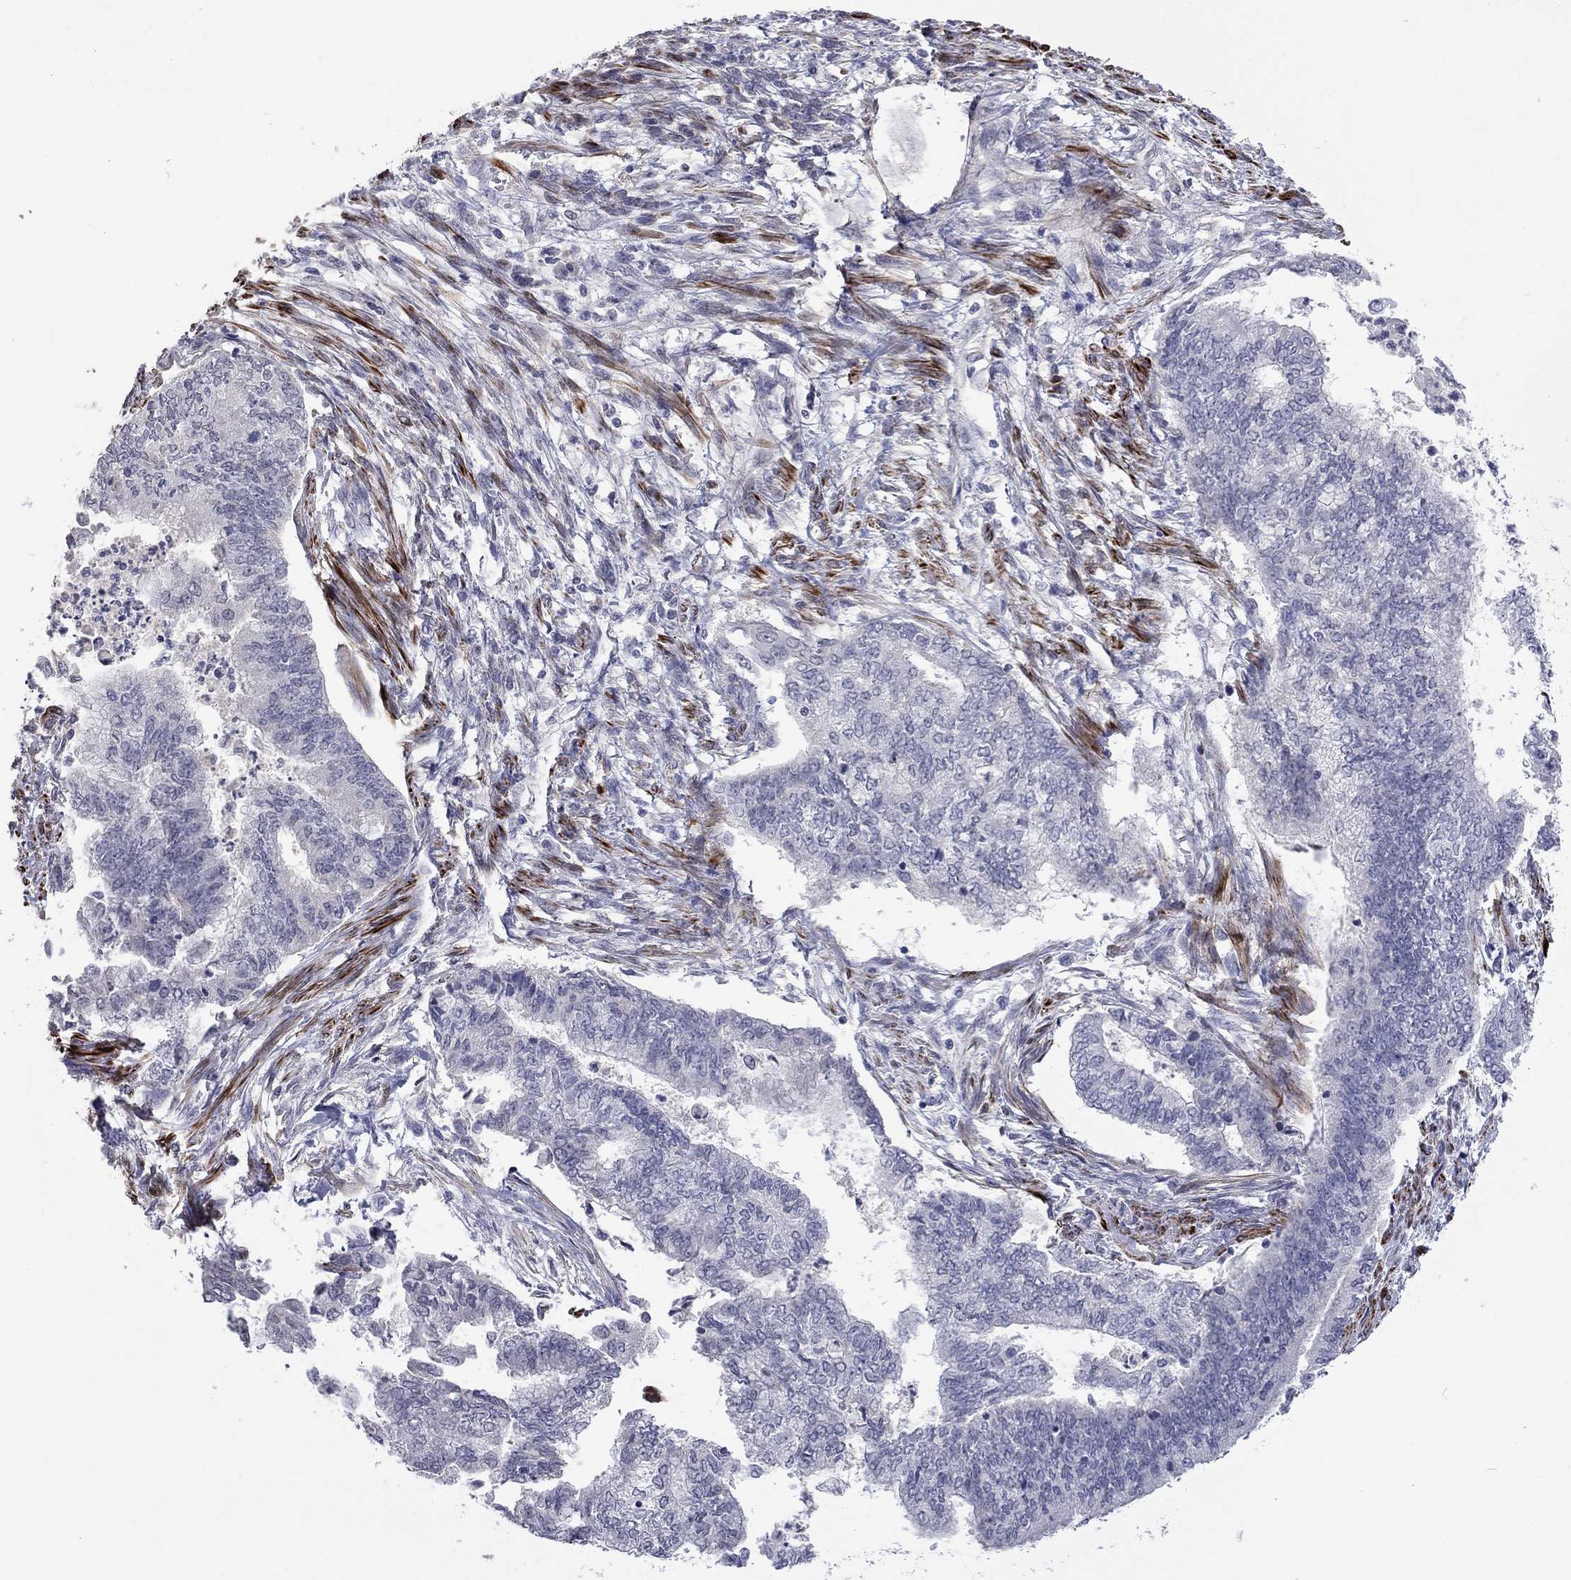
{"staining": {"intensity": "negative", "quantity": "none", "location": "none"}, "tissue": "endometrial cancer", "cell_type": "Tumor cells", "image_type": "cancer", "snomed": [{"axis": "morphology", "description": "Adenocarcinoma, NOS"}, {"axis": "topography", "description": "Endometrium"}], "caption": "Immunohistochemistry of human adenocarcinoma (endometrial) reveals no positivity in tumor cells.", "gene": "IP6K3", "patient": {"sex": "female", "age": 65}}